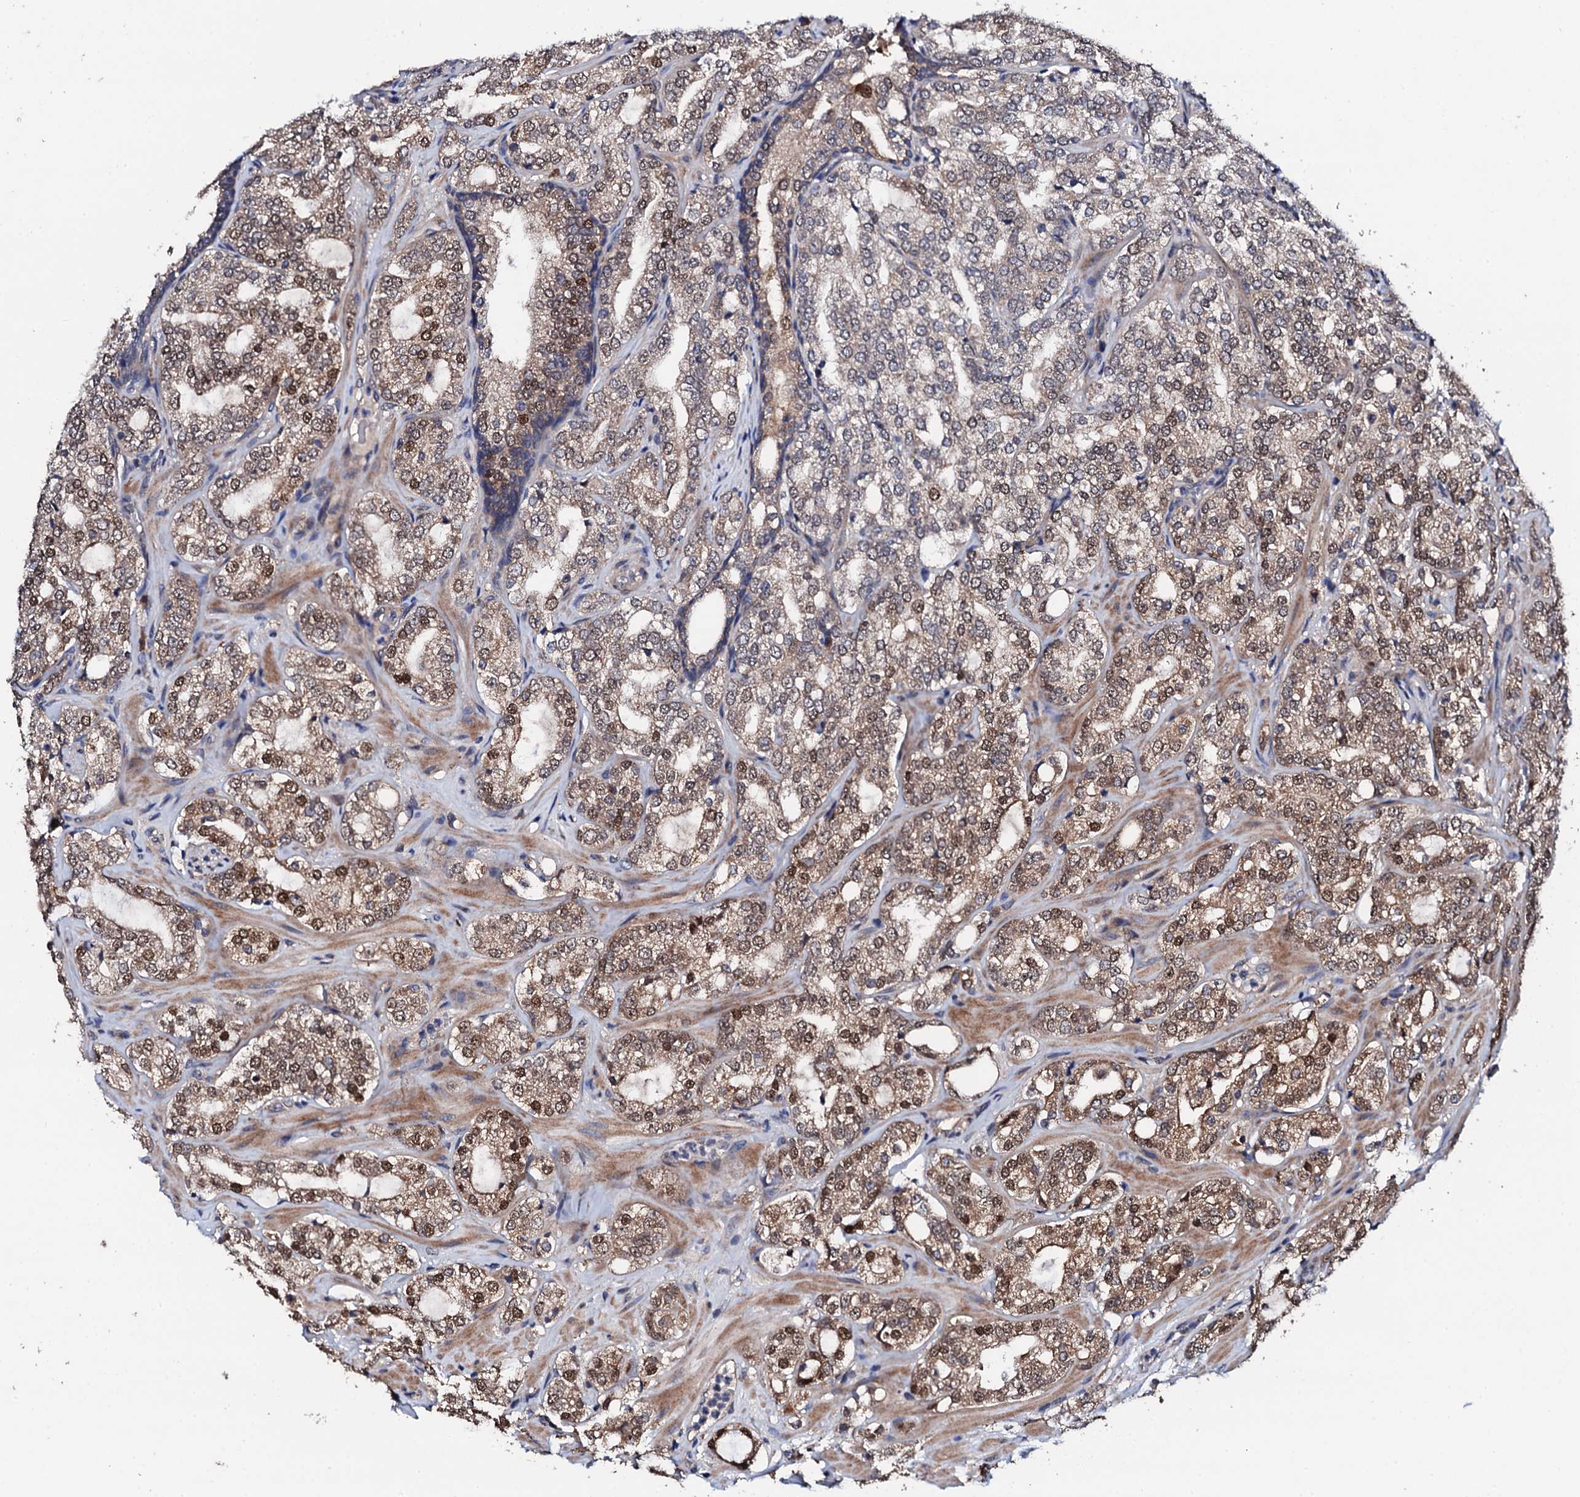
{"staining": {"intensity": "moderate", "quantity": "25%-75%", "location": "cytoplasmic/membranous,nuclear"}, "tissue": "prostate cancer", "cell_type": "Tumor cells", "image_type": "cancer", "snomed": [{"axis": "morphology", "description": "Adenocarcinoma, High grade"}, {"axis": "topography", "description": "Prostate"}], "caption": "DAB immunohistochemical staining of prostate cancer shows moderate cytoplasmic/membranous and nuclear protein staining in approximately 25%-75% of tumor cells. Nuclei are stained in blue.", "gene": "IP6K1", "patient": {"sex": "male", "age": 64}}